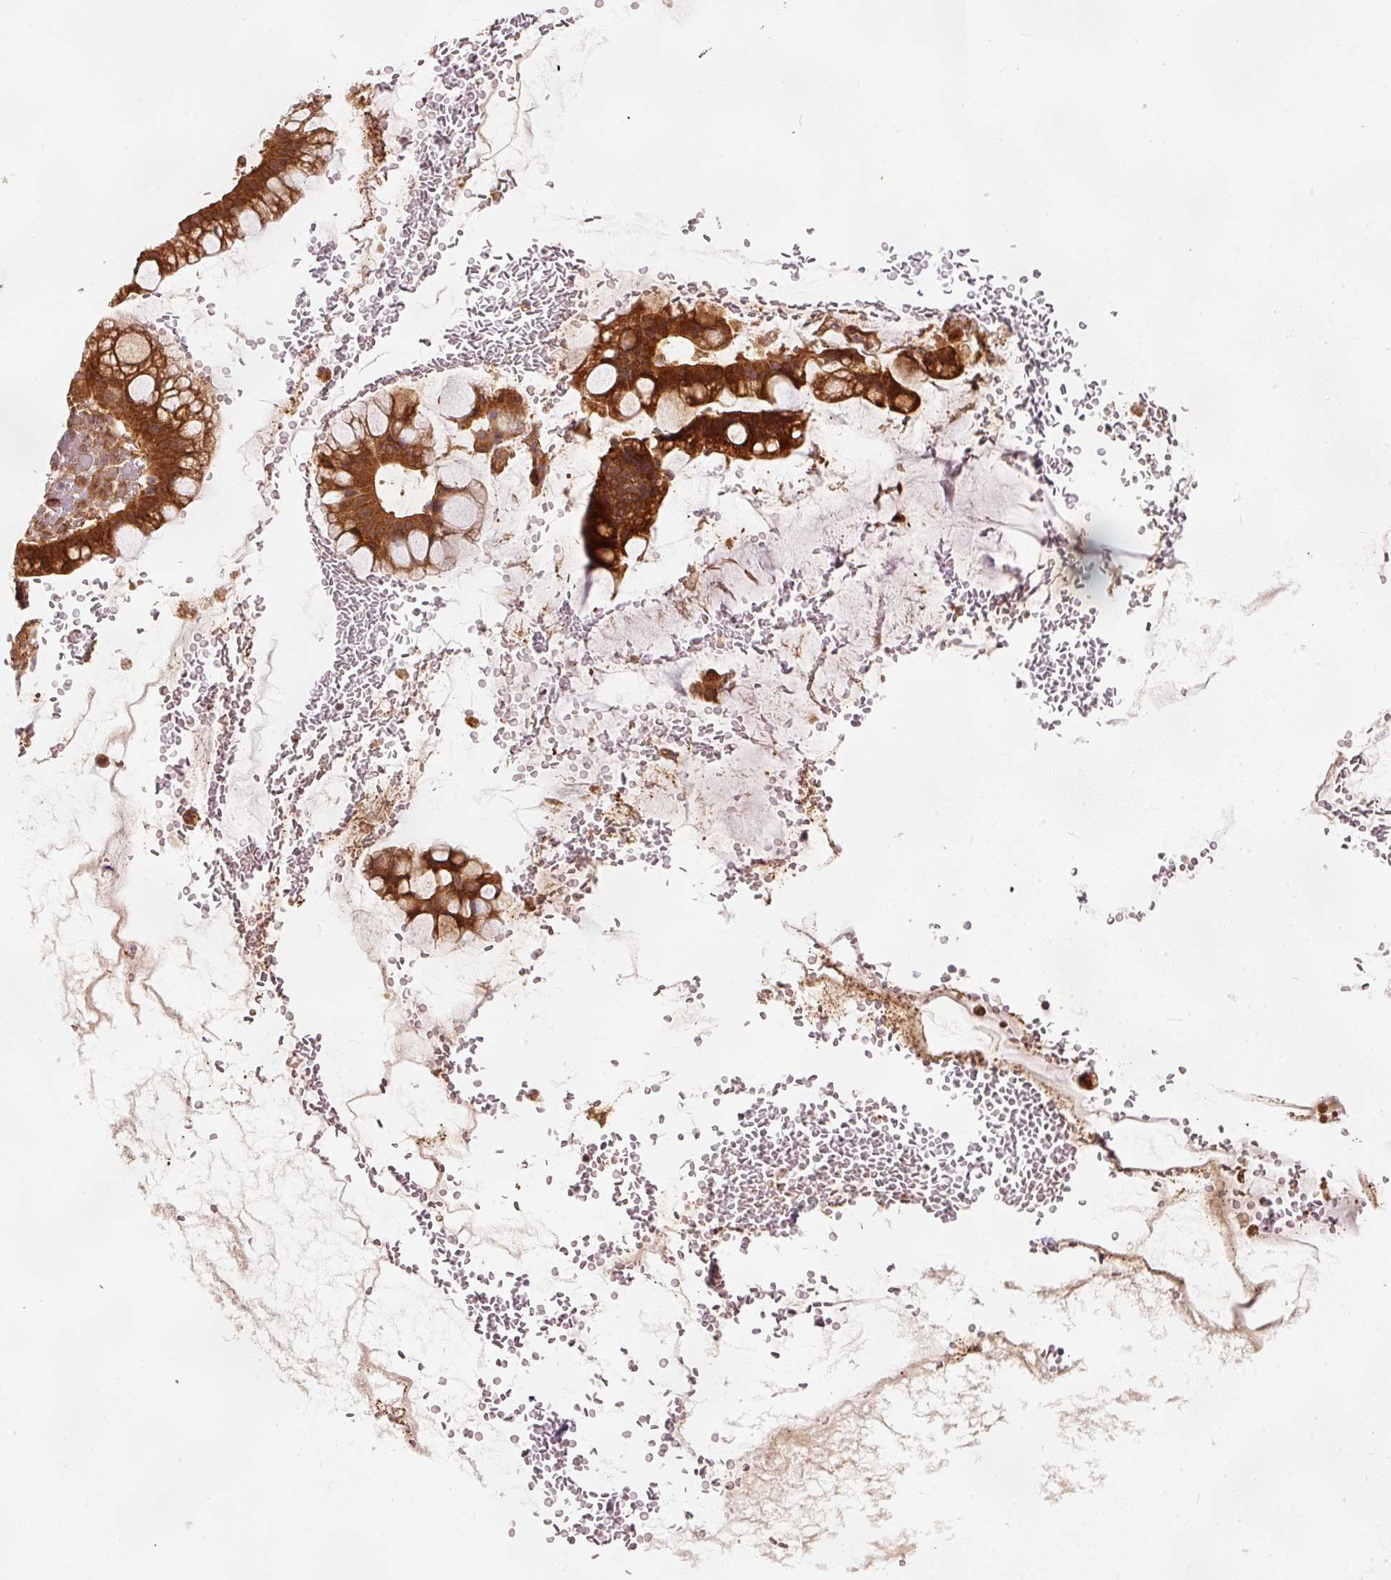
{"staining": {"intensity": "strong", "quantity": ">75%", "location": "cytoplasmic/membranous"}, "tissue": "ovarian cancer", "cell_type": "Tumor cells", "image_type": "cancer", "snomed": [{"axis": "morphology", "description": "Cystadenocarcinoma, mucinous, NOS"}, {"axis": "topography", "description": "Ovary"}], "caption": "Protein analysis of ovarian cancer (mucinous cystadenocarcinoma) tissue exhibits strong cytoplasmic/membranous staining in approximately >75% of tumor cells.", "gene": "EIF3B", "patient": {"sex": "female", "age": 73}}